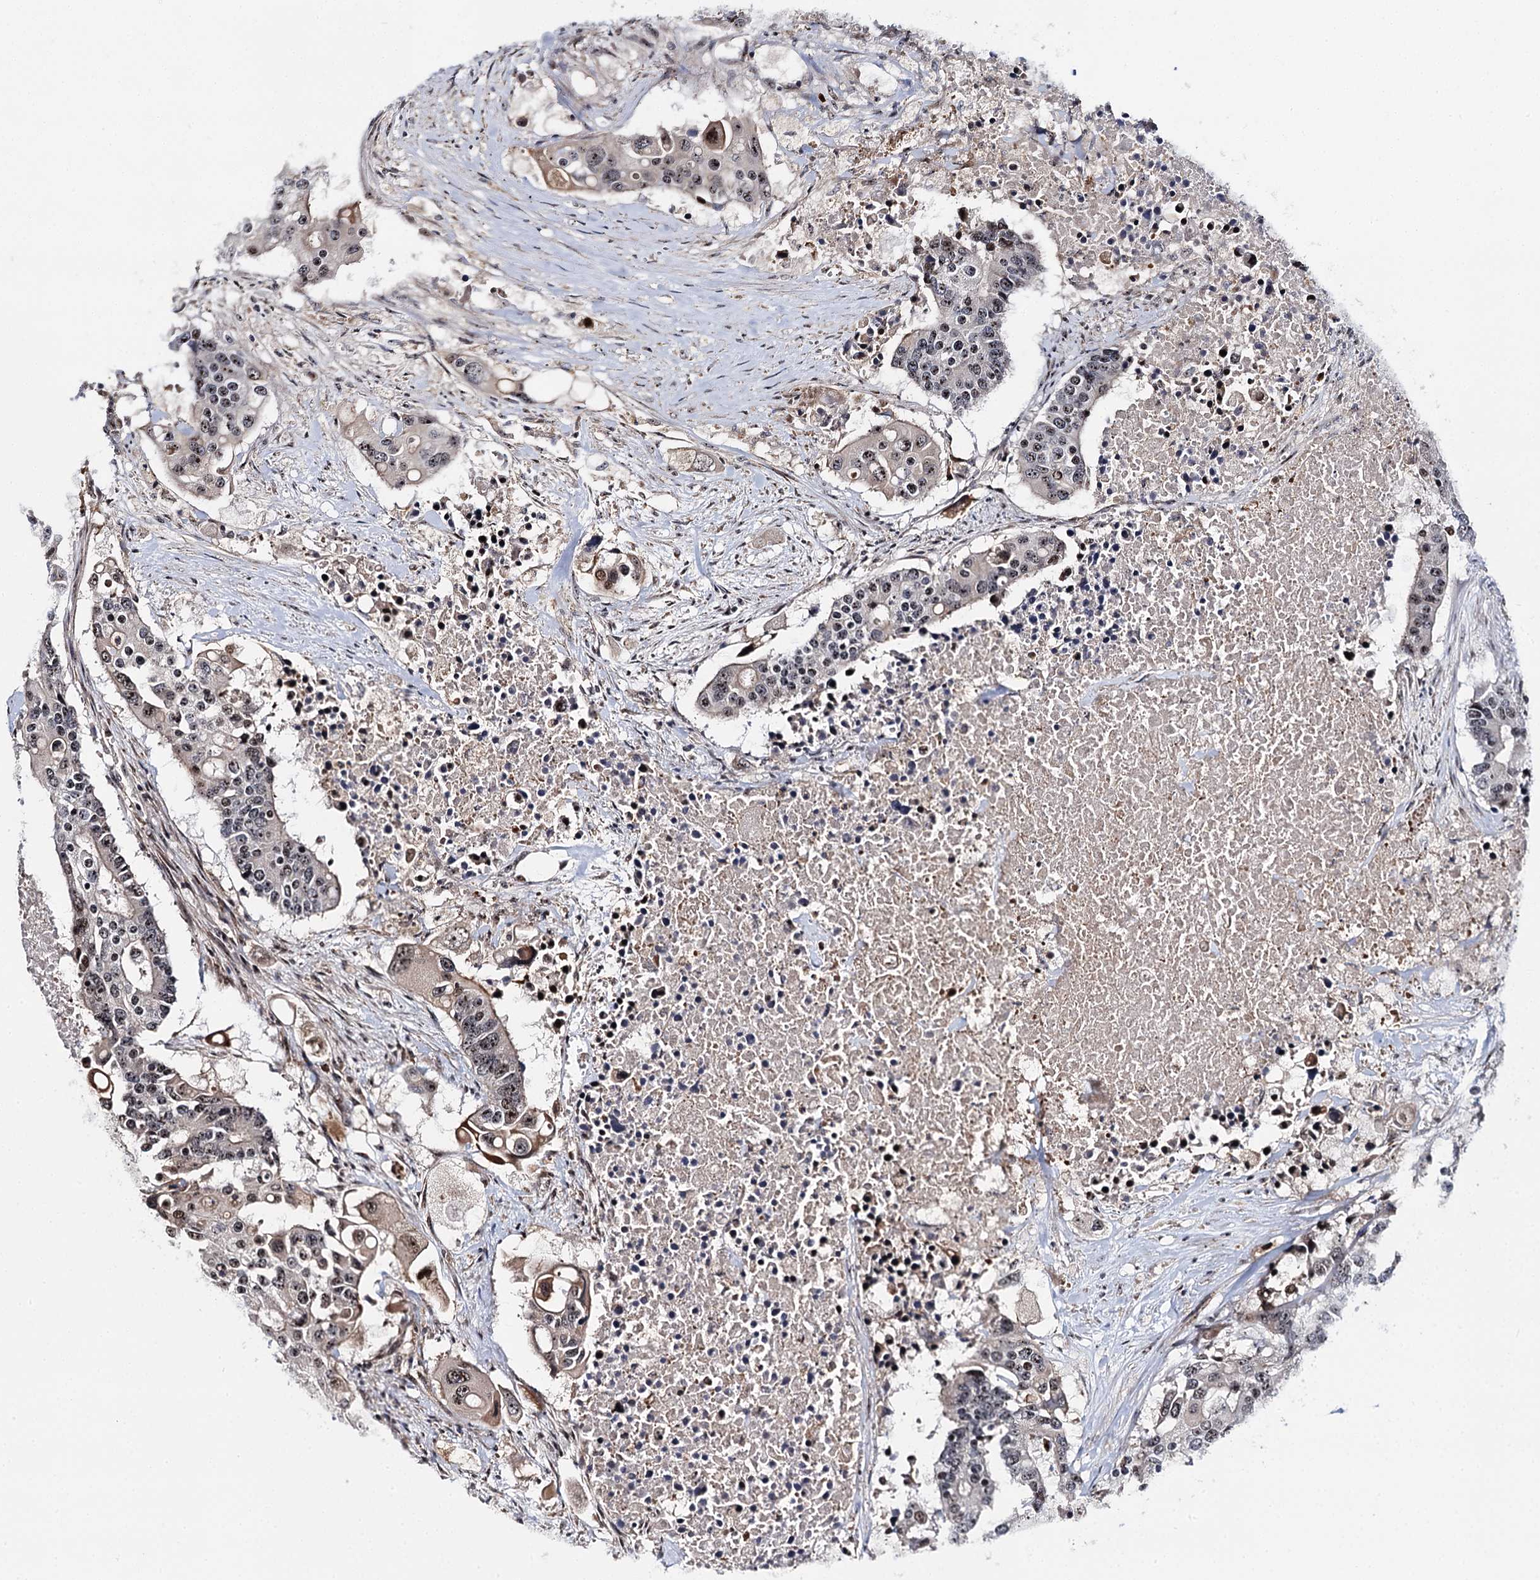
{"staining": {"intensity": "moderate", "quantity": "25%-75%", "location": "nuclear"}, "tissue": "colorectal cancer", "cell_type": "Tumor cells", "image_type": "cancer", "snomed": [{"axis": "morphology", "description": "Adenocarcinoma, NOS"}, {"axis": "topography", "description": "Colon"}], "caption": "Immunohistochemical staining of colorectal cancer (adenocarcinoma) displays medium levels of moderate nuclear protein expression in about 25%-75% of tumor cells.", "gene": "SUPT20H", "patient": {"sex": "male", "age": 77}}